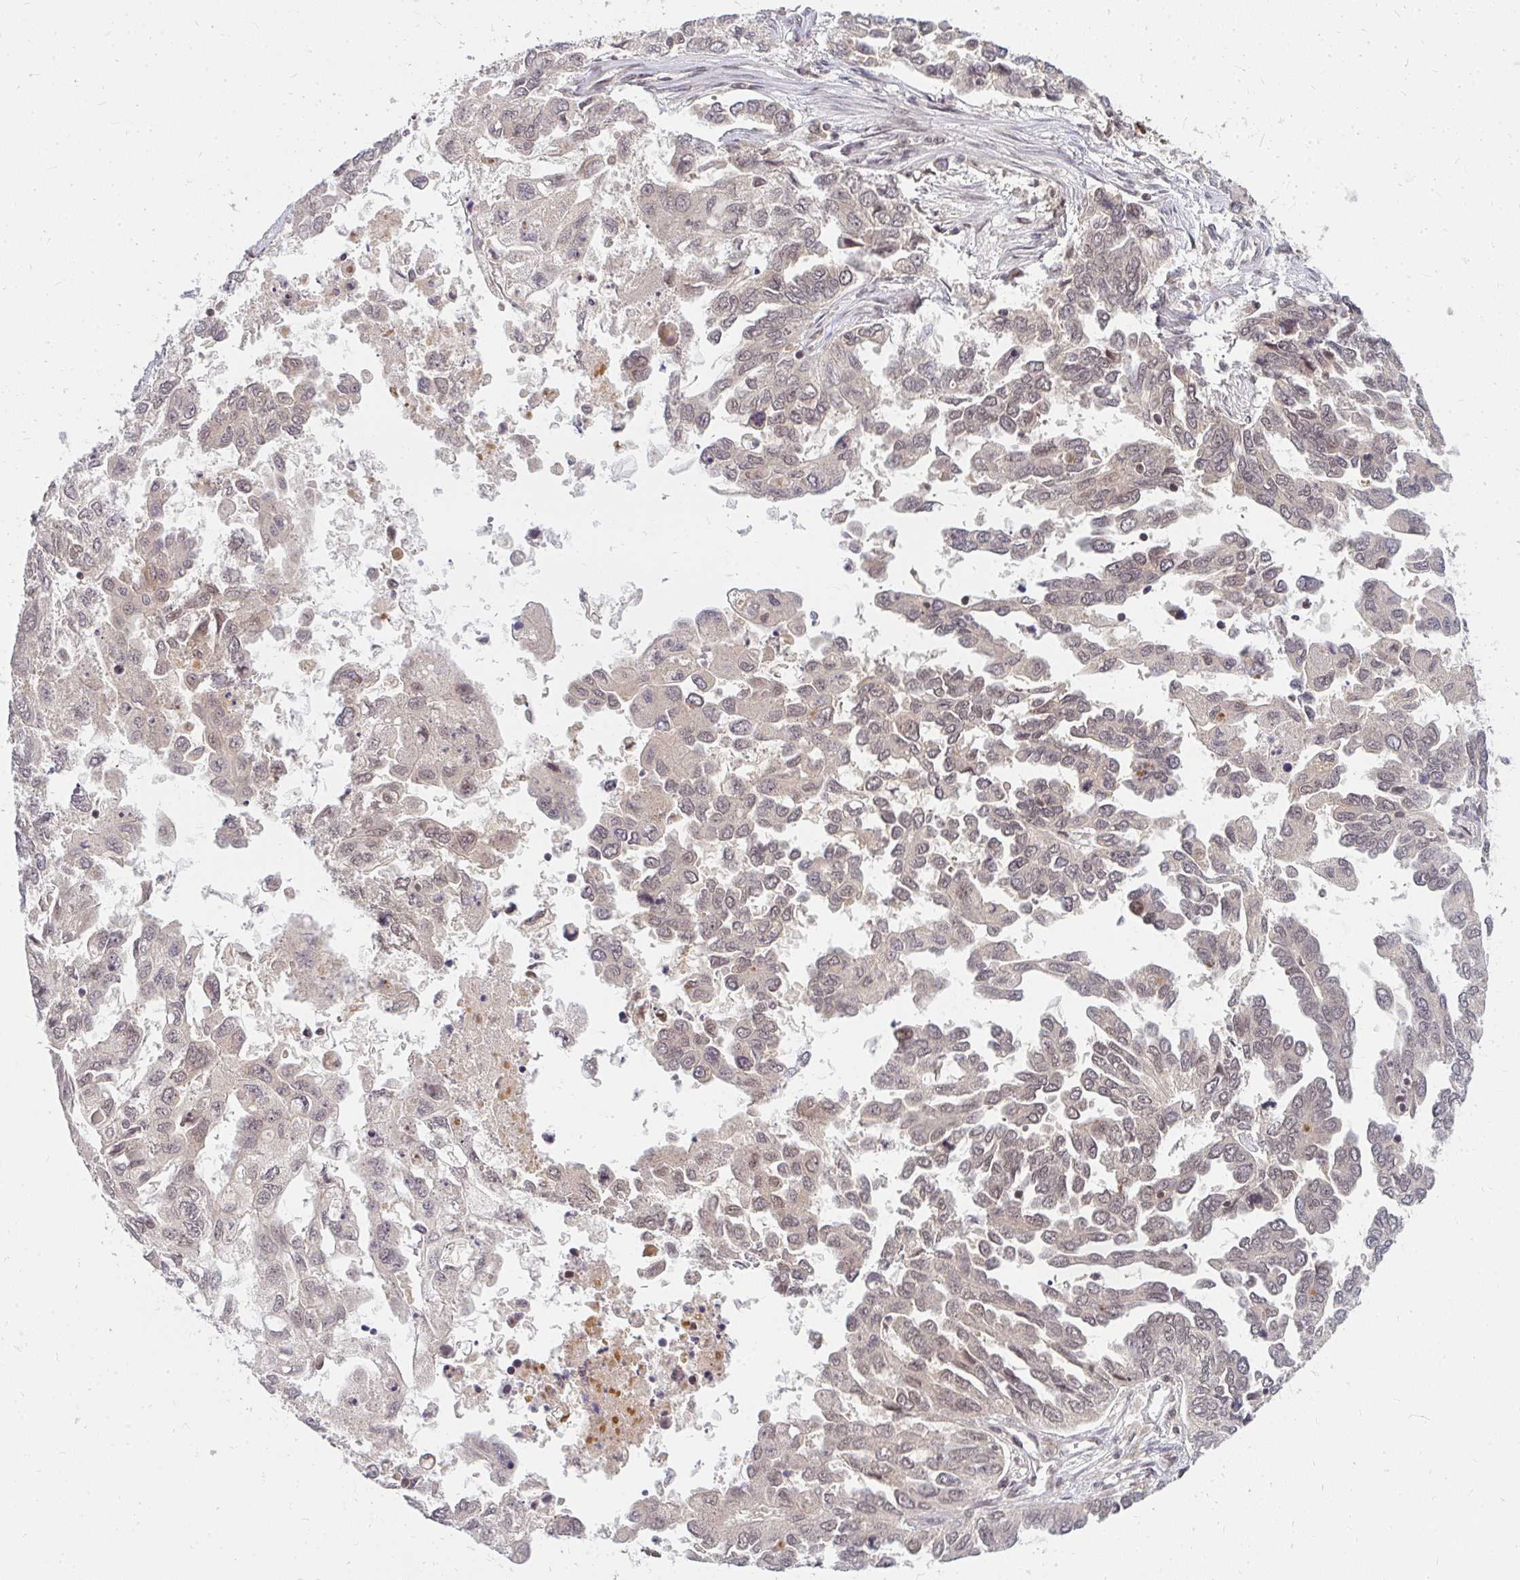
{"staining": {"intensity": "weak", "quantity": "25%-75%", "location": "nuclear"}, "tissue": "ovarian cancer", "cell_type": "Tumor cells", "image_type": "cancer", "snomed": [{"axis": "morphology", "description": "Cystadenocarcinoma, serous, NOS"}, {"axis": "topography", "description": "Ovary"}], "caption": "A high-resolution histopathology image shows immunohistochemistry (IHC) staining of ovarian serous cystadenocarcinoma, which displays weak nuclear positivity in approximately 25%-75% of tumor cells.", "gene": "GTF3C6", "patient": {"sex": "female", "age": 53}}